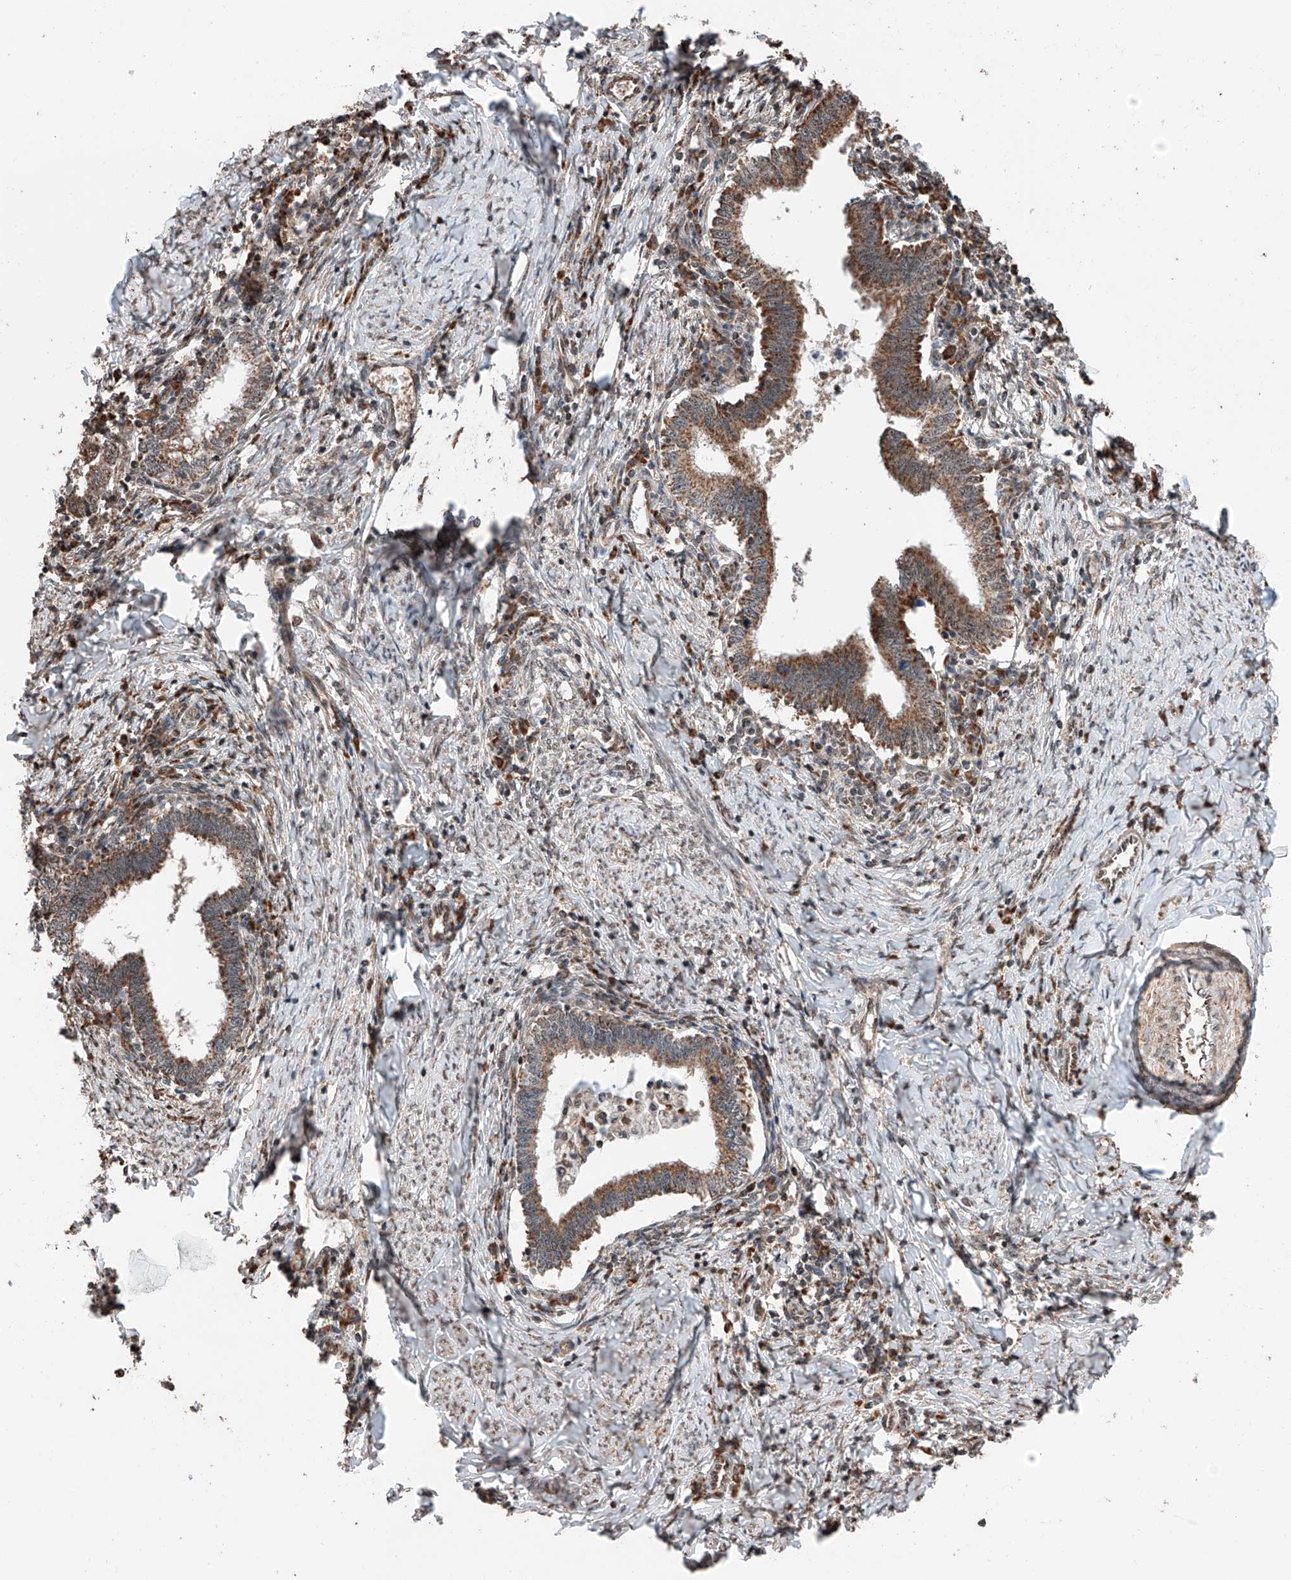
{"staining": {"intensity": "strong", "quantity": ">75%", "location": "cytoplasmic/membranous"}, "tissue": "cervical cancer", "cell_type": "Tumor cells", "image_type": "cancer", "snomed": [{"axis": "morphology", "description": "Adenocarcinoma, NOS"}, {"axis": "topography", "description": "Cervix"}], "caption": "A brown stain highlights strong cytoplasmic/membranous positivity of a protein in human cervical adenocarcinoma tumor cells.", "gene": "ZNF445", "patient": {"sex": "female", "age": 36}}